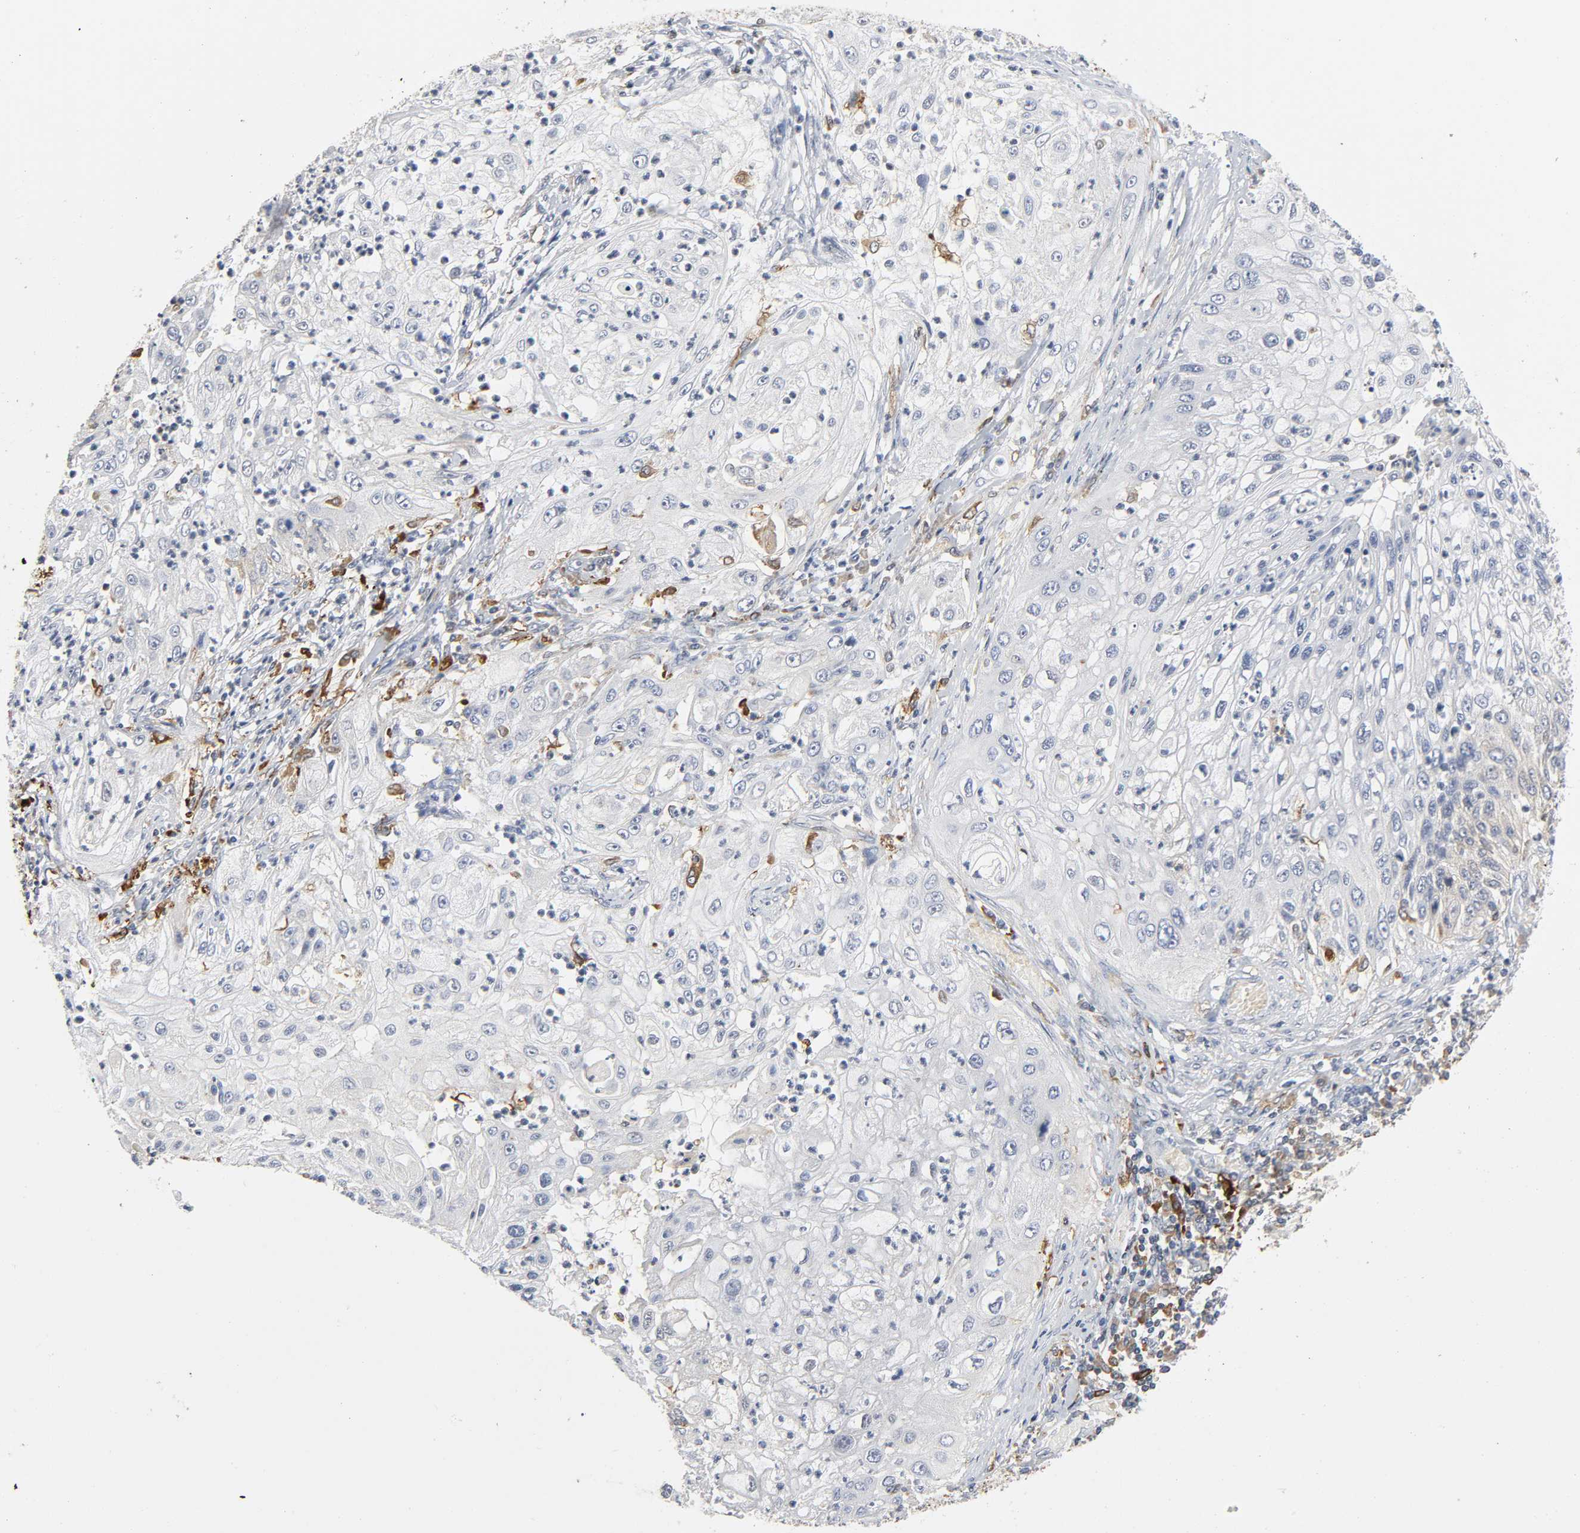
{"staining": {"intensity": "negative", "quantity": "none", "location": "none"}, "tissue": "lung cancer", "cell_type": "Tumor cells", "image_type": "cancer", "snomed": [{"axis": "morphology", "description": "Inflammation, NOS"}, {"axis": "morphology", "description": "Squamous cell carcinoma, NOS"}, {"axis": "topography", "description": "Lymph node"}, {"axis": "topography", "description": "Soft tissue"}, {"axis": "topography", "description": "Lung"}], "caption": "Immunohistochemistry (IHC) histopathology image of lung cancer (squamous cell carcinoma) stained for a protein (brown), which reveals no staining in tumor cells.", "gene": "KAT2B", "patient": {"sex": "male", "age": 66}}